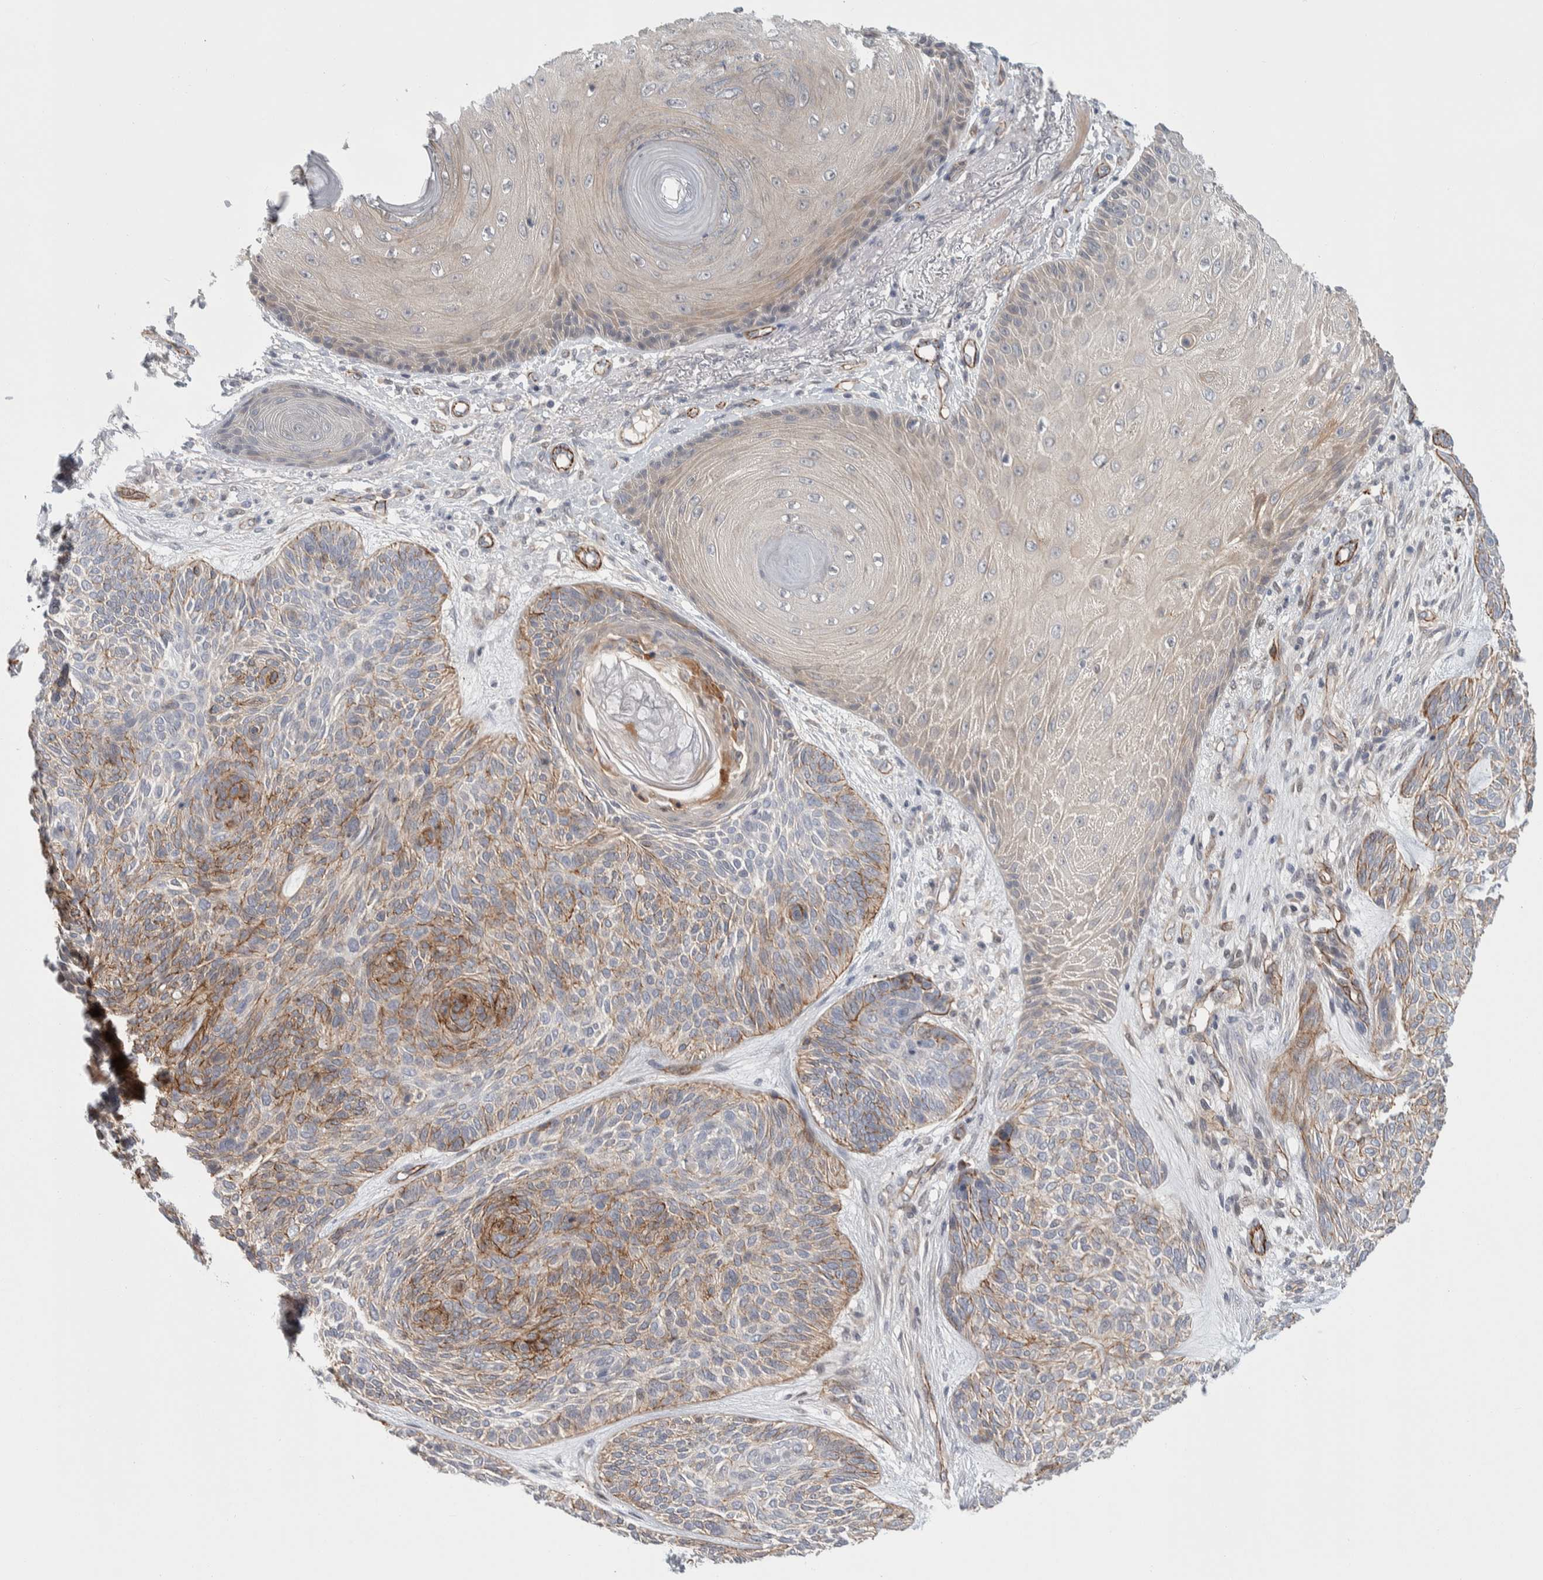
{"staining": {"intensity": "moderate", "quantity": ">75%", "location": "cytoplasmic/membranous"}, "tissue": "skin cancer", "cell_type": "Tumor cells", "image_type": "cancer", "snomed": [{"axis": "morphology", "description": "Basal cell carcinoma"}, {"axis": "topography", "description": "Skin"}], "caption": "Immunohistochemistry of human skin cancer (basal cell carcinoma) shows medium levels of moderate cytoplasmic/membranous positivity in approximately >75% of tumor cells. (brown staining indicates protein expression, while blue staining denotes nuclei).", "gene": "ZNF862", "patient": {"sex": "male", "age": 55}}